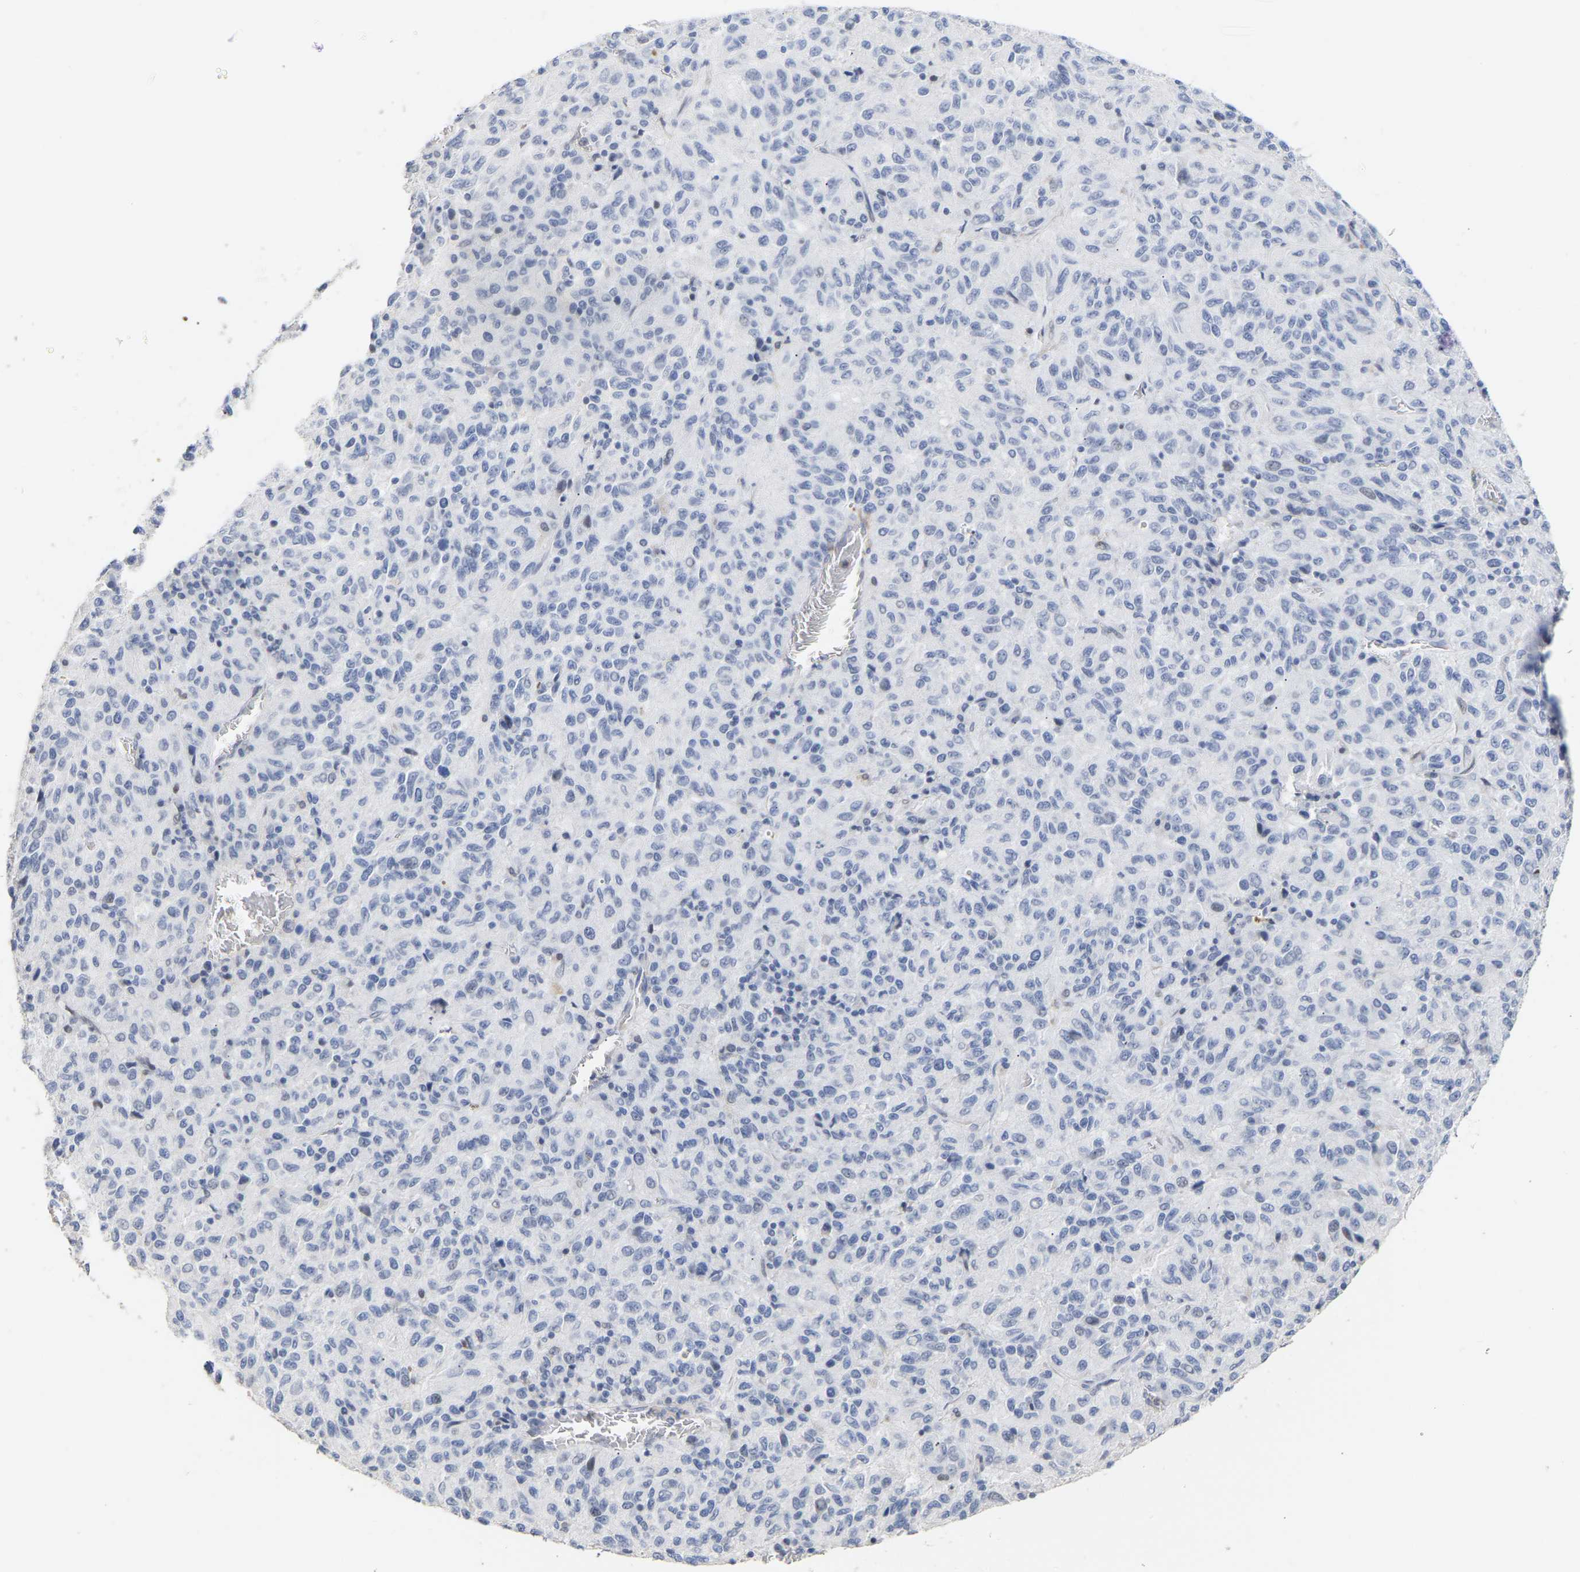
{"staining": {"intensity": "negative", "quantity": "none", "location": "none"}, "tissue": "melanoma", "cell_type": "Tumor cells", "image_type": "cancer", "snomed": [{"axis": "morphology", "description": "Malignant melanoma, Metastatic site"}, {"axis": "topography", "description": "Lung"}], "caption": "A high-resolution micrograph shows IHC staining of melanoma, which reveals no significant expression in tumor cells.", "gene": "AMPH", "patient": {"sex": "male", "age": 64}}